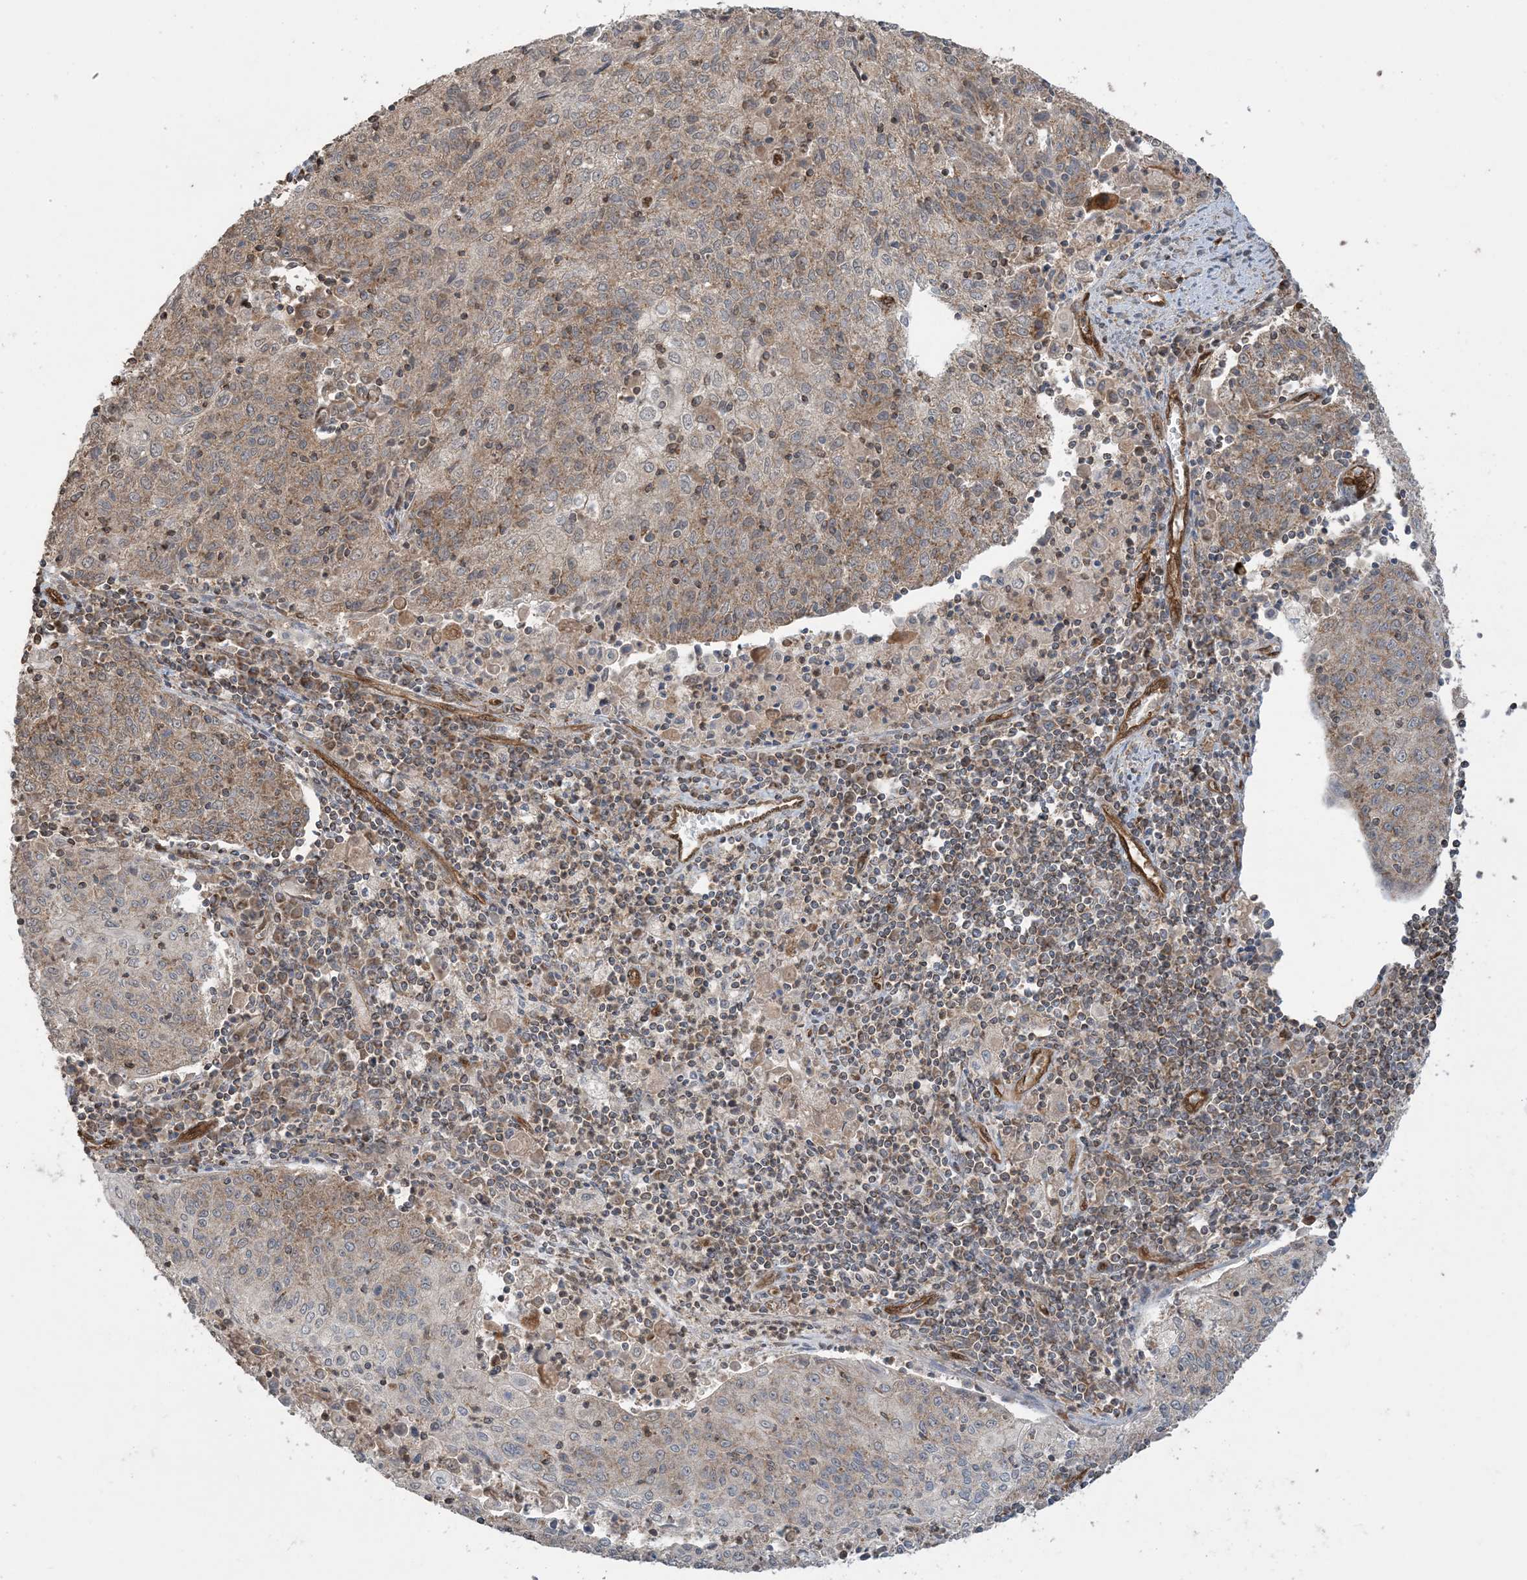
{"staining": {"intensity": "weak", "quantity": ">75%", "location": "cytoplasmic/membranous"}, "tissue": "cervical cancer", "cell_type": "Tumor cells", "image_type": "cancer", "snomed": [{"axis": "morphology", "description": "Squamous cell carcinoma, NOS"}, {"axis": "topography", "description": "Cervix"}], "caption": "Cervical cancer stained with a brown dye displays weak cytoplasmic/membranous positive staining in about >75% of tumor cells.", "gene": "PPM1F", "patient": {"sex": "female", "age": 48}}